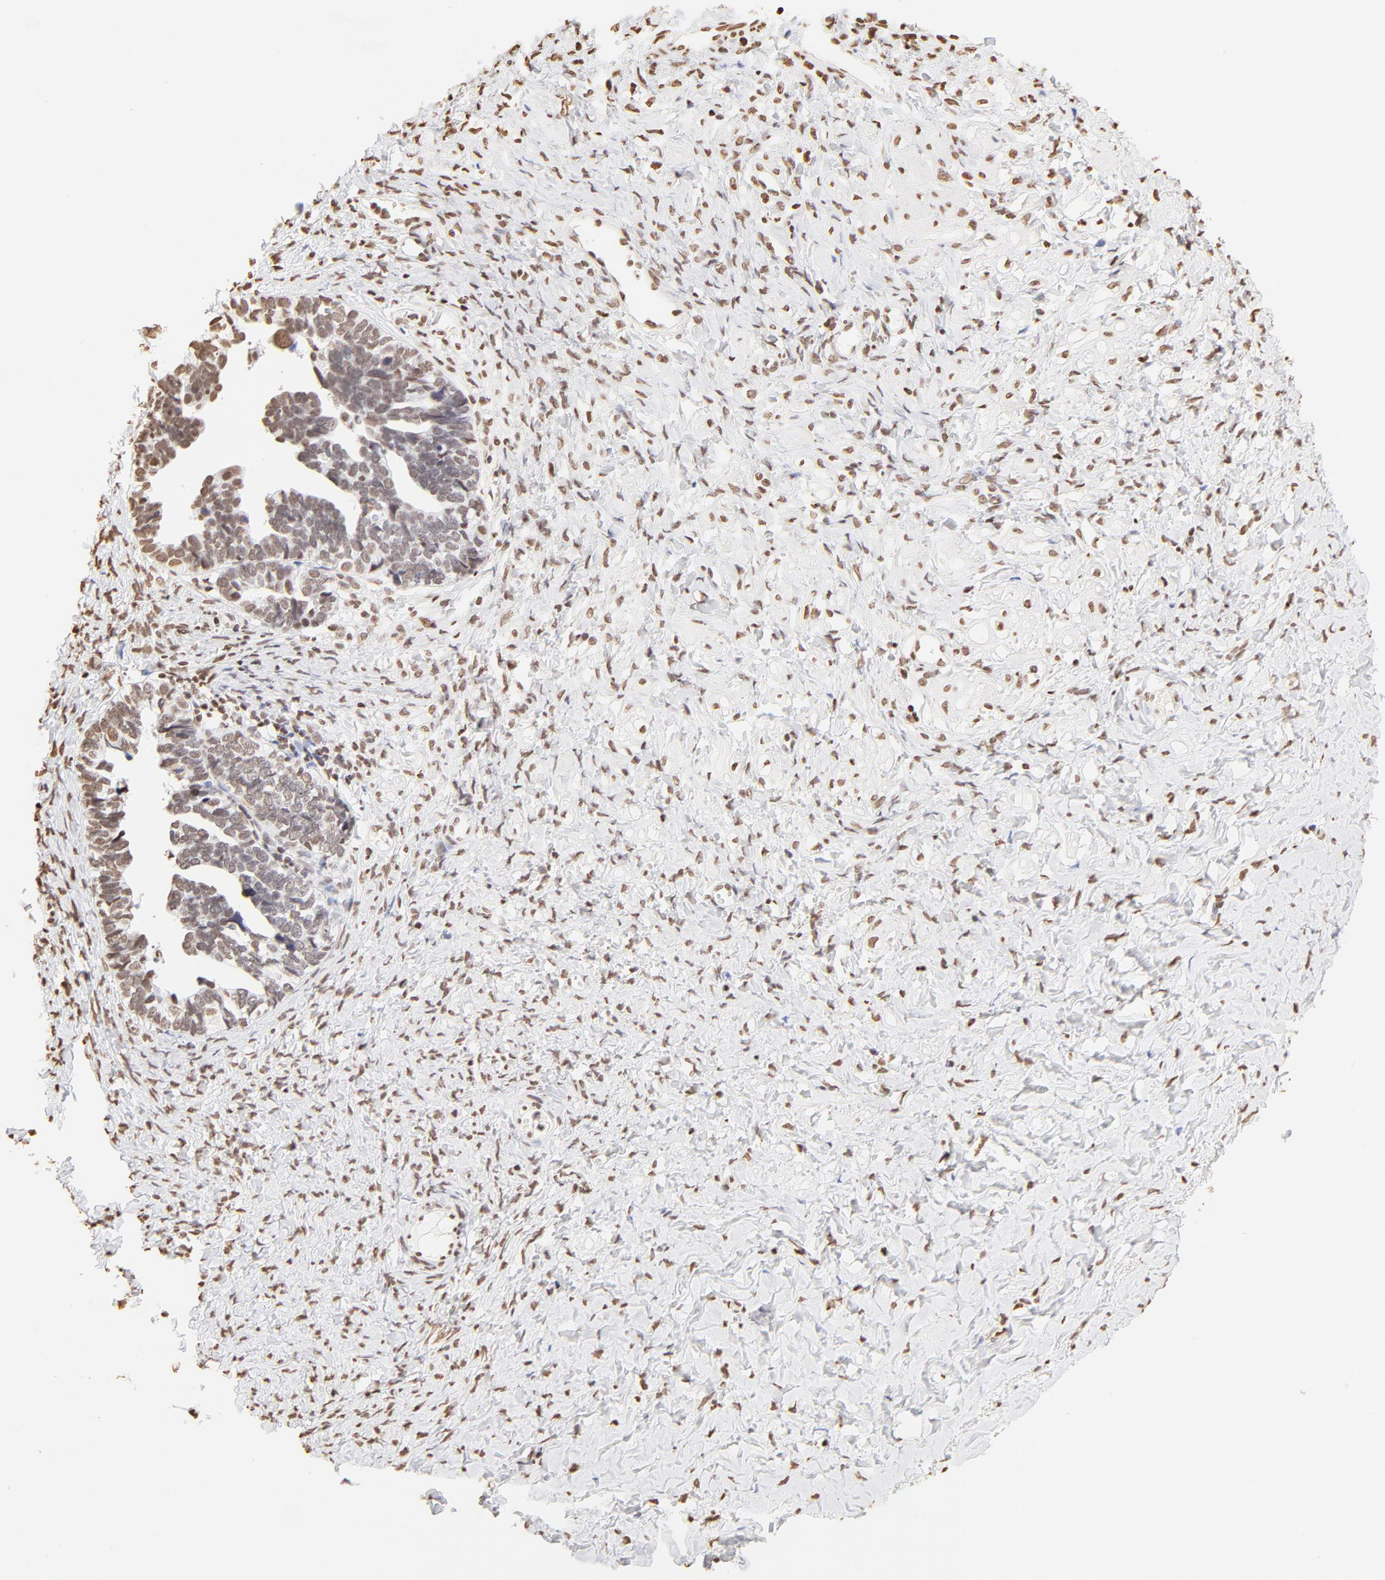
{"staining": {"intensity": "weak", "quantity": ">75%", "location": "nuclear"}, "tissue": "ovarian cancer", "cell_type": "Tumor cells", "image_type": "cancer", "snomed": [{"axis": "morphology", "description": "Cystadenocarcinoma, serous, NOS"}, {"axis": "topography", "description": "Ovary"}], "caption": "Weak nuclear positivity is seen in about >75% of tumor cells in ovarian serous cystadenocarcinoma.", "gene": "ZNF540", "patient": {"sex": "female", "age": 77}}